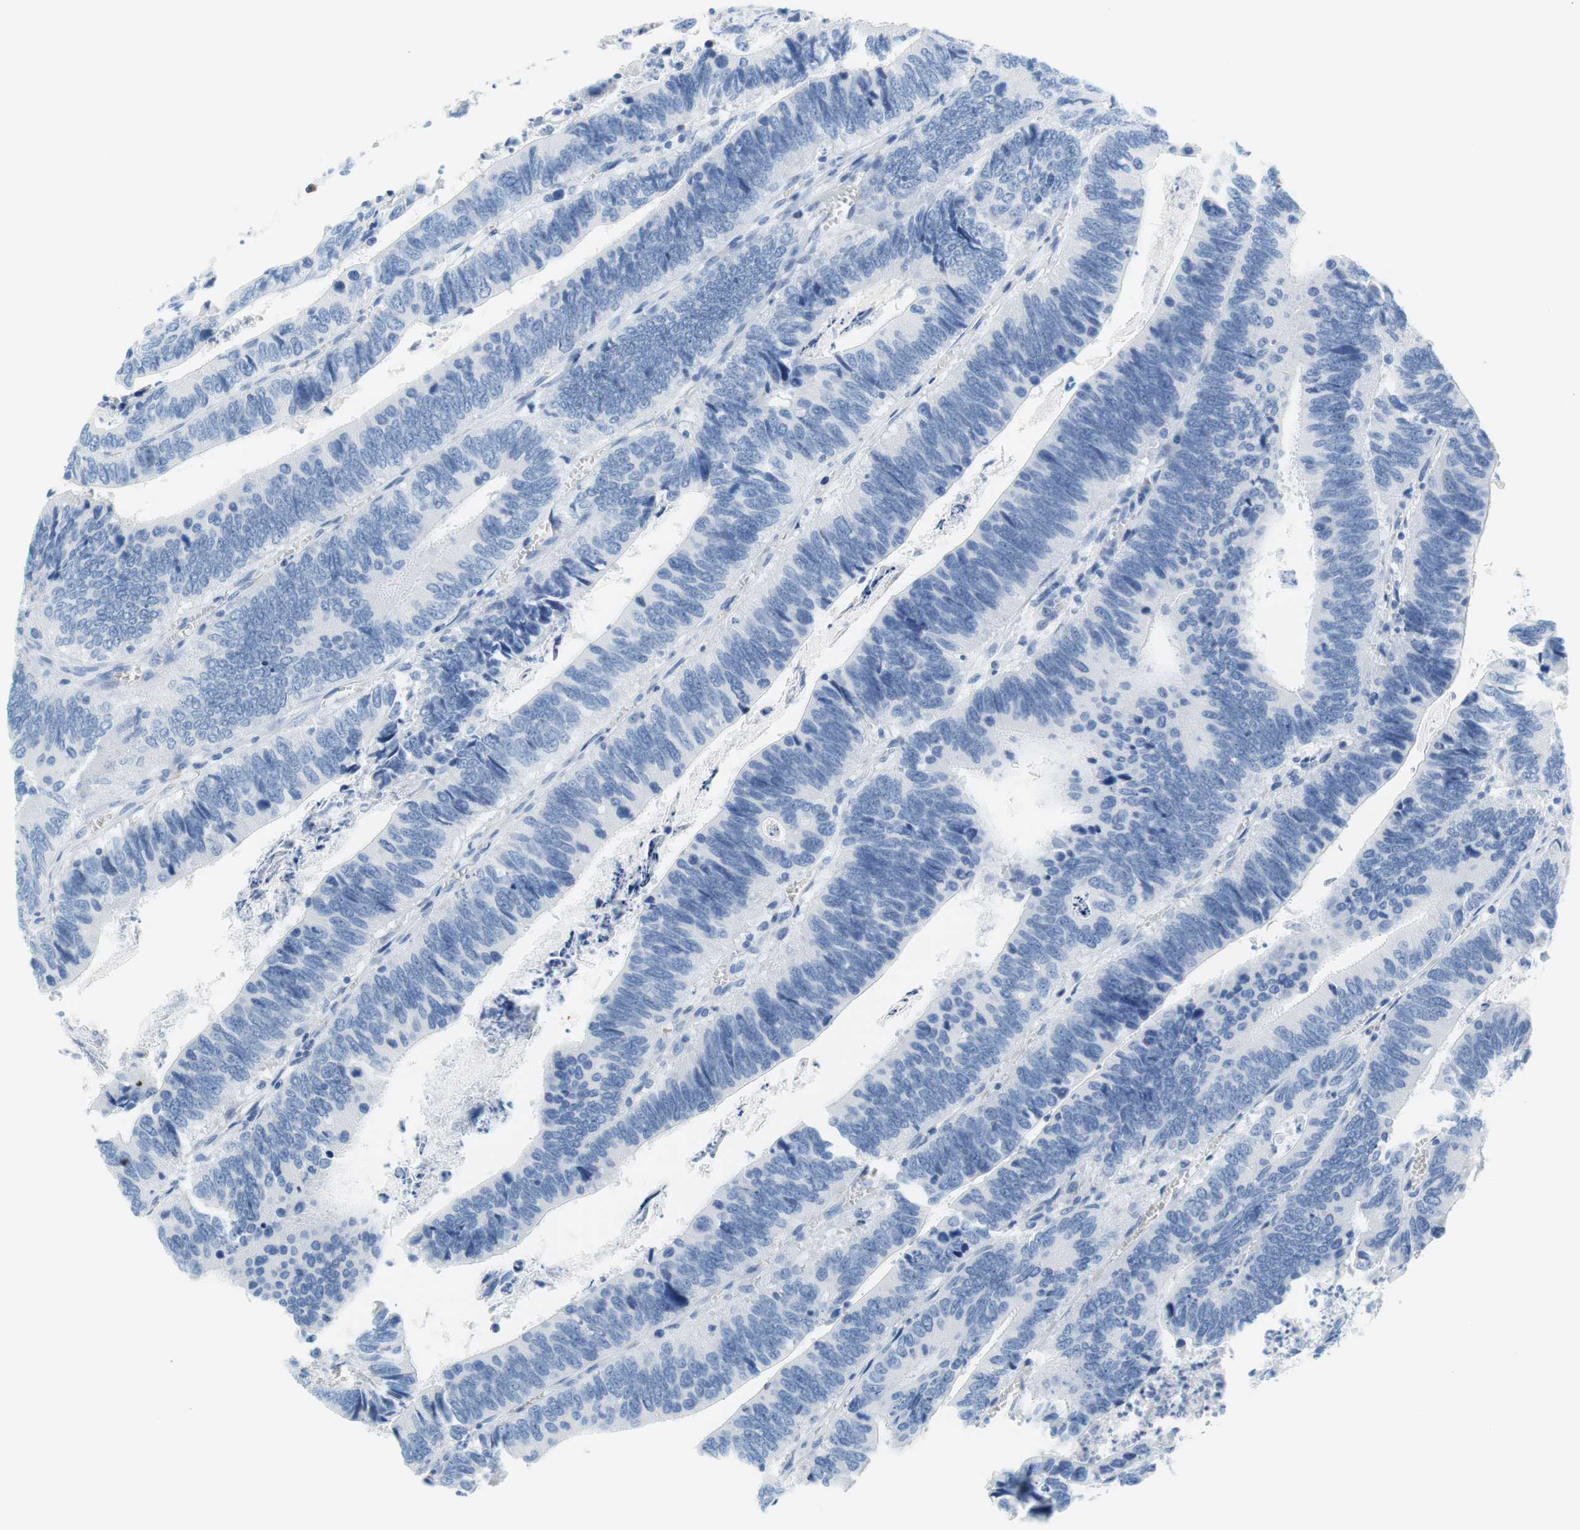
{"staining": {"intensity": "negative", "quantity": "none", "location": "none"}, "tissue": "colorectal cancer", "cell_type": "Tumor cells", "image_type": "cancer", "snomed": [{"axis": "morphology", "description": "Adenocarcinoma, NOS"}, {"axis": "topography", "description": "Colon"}], "caption": "Immunohistochemistry (IHC) of colorectal adenocarcinoma displays no staining in tumor cells.", "gene": "MYH1", "patient": {"sex": "male", "age": 72}}